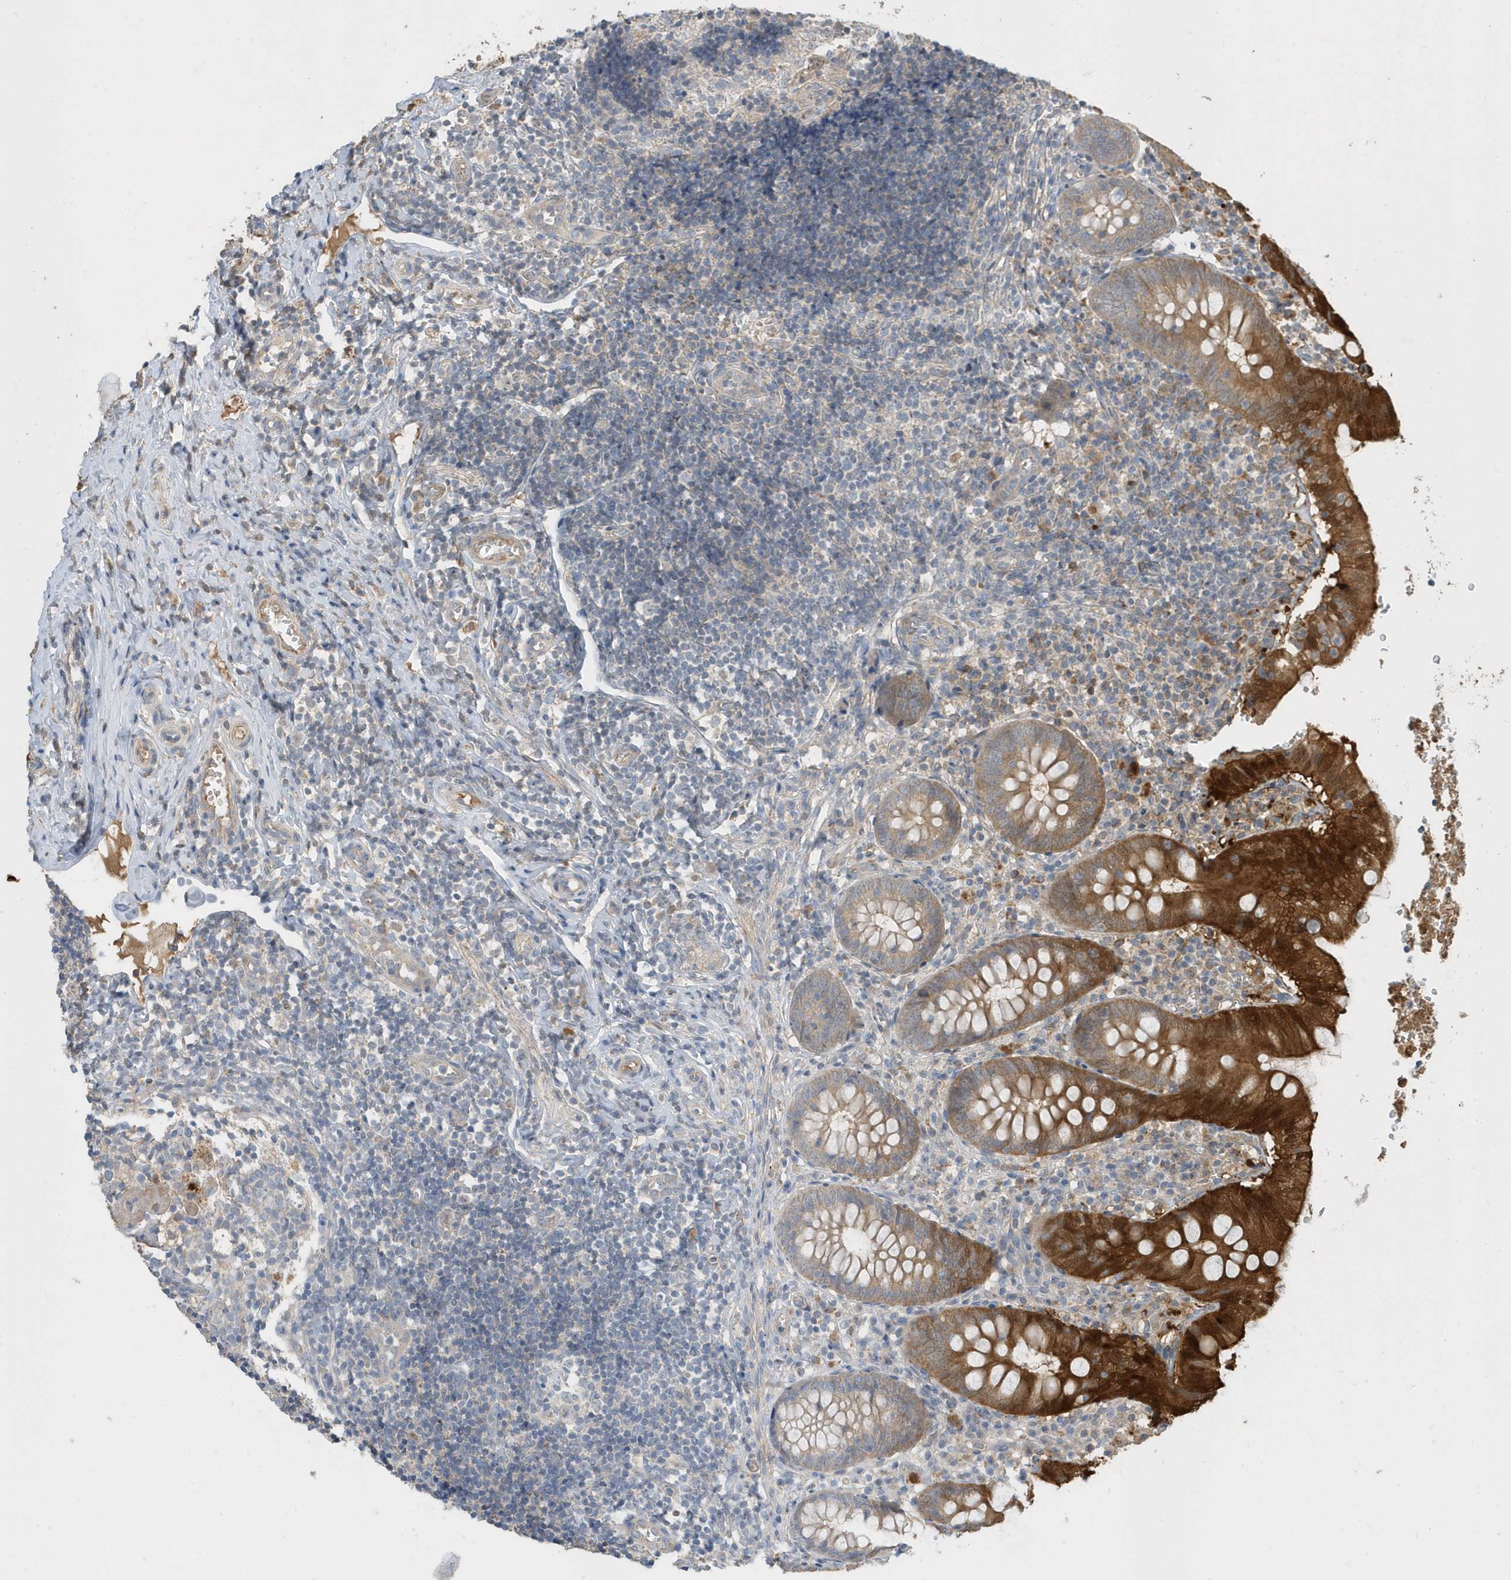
{"staining": {"intensity": "strong", "quantity": "25%-75%", "location": "cytoplasmic/membranous,nuclear"}, "tissue": "appendix", "cell_type": "Glandular cells", "image_type": "normal", "snomed": [{"axis": "morphology", "description": "Normal tissue, NOS"}, {"axis": "topography", "description": "Appendix"}], "caption": "IHC of unremarkable human appendix exhibits high levels of strong cytoplasmic/membranous,nuclear staining in approximately 25%-75% of glandular cells.", "gene": "USP53", "patient": {"sex": "male", "age": 8}}